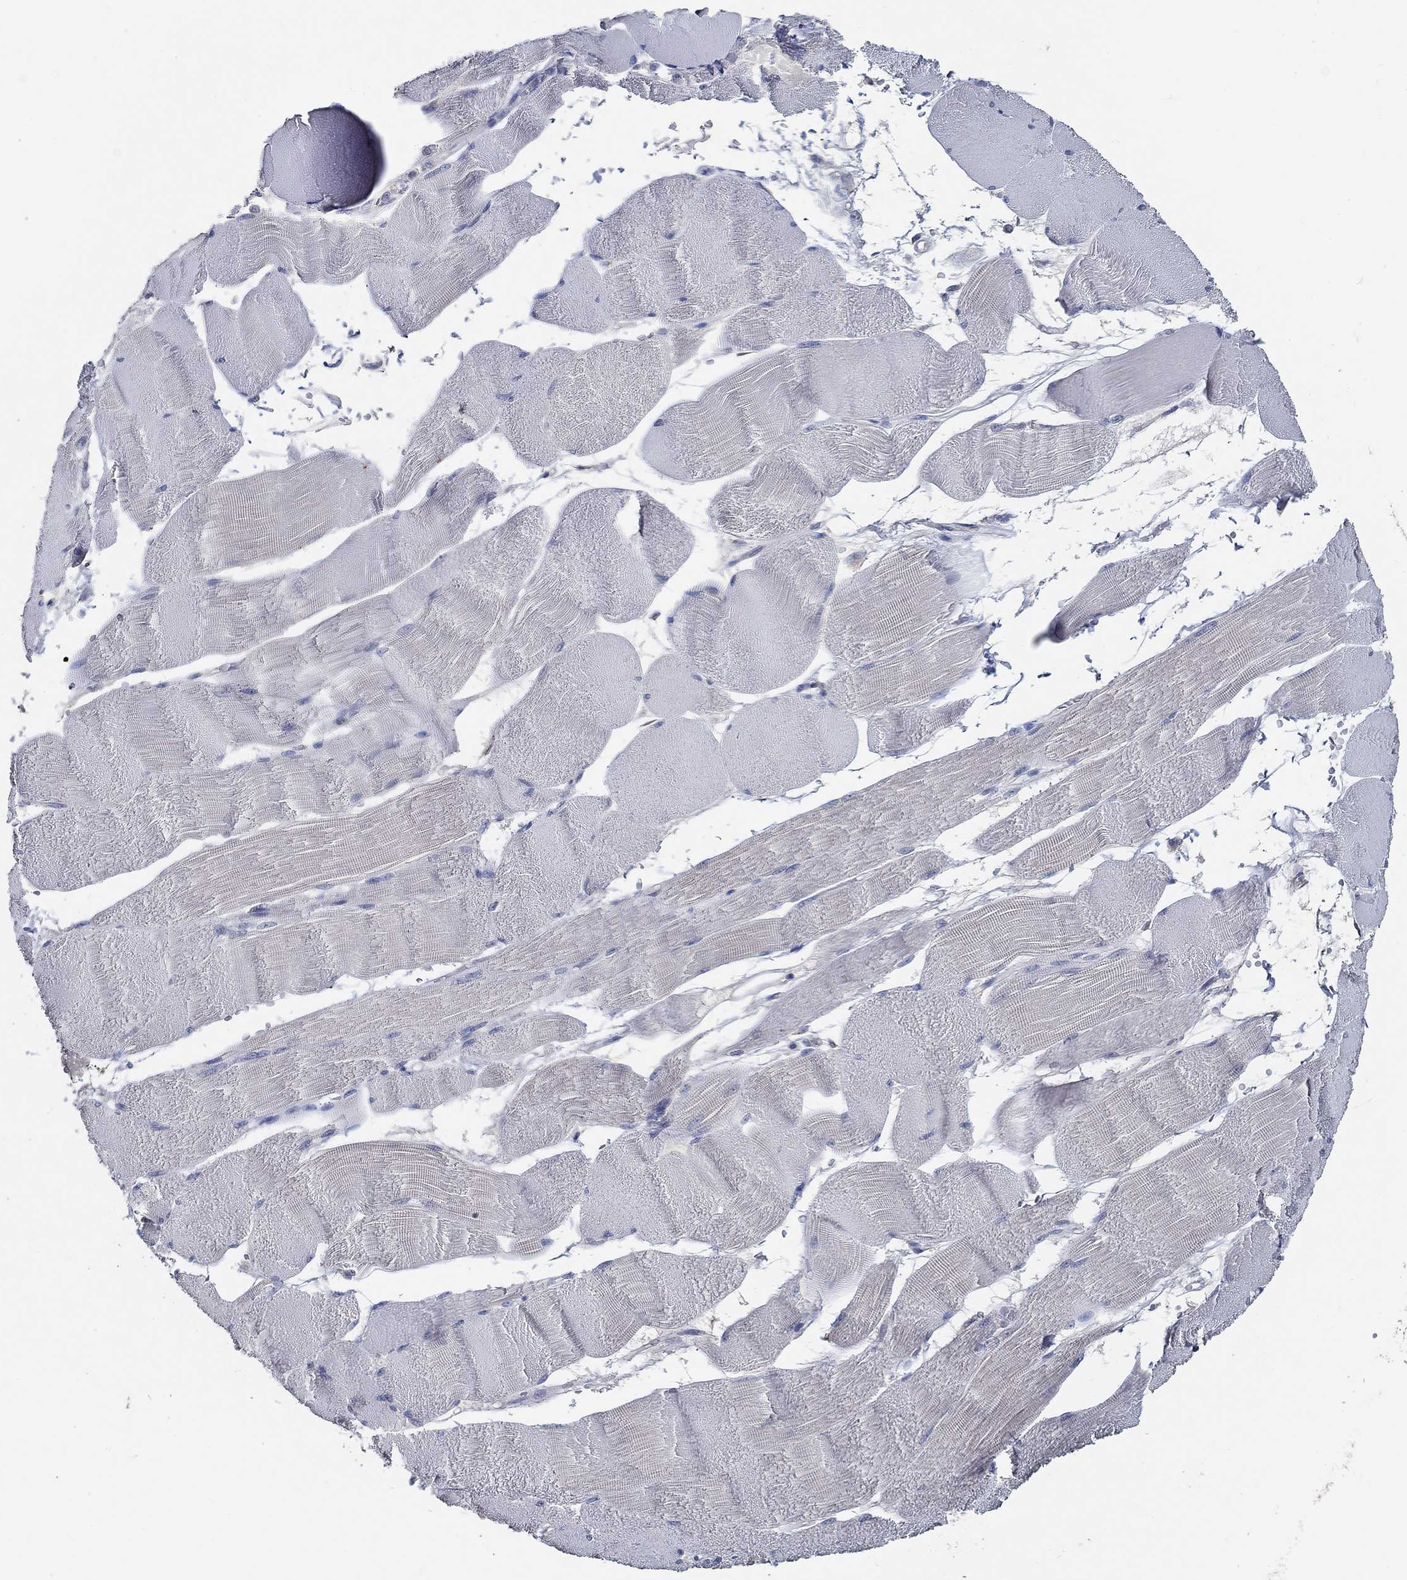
{"staining": {"intensity": "negative", "quantity": "none", "location": "none"}, "tissue": "skeletal muscle", "cell_type": "Myocytes", "image_type": "normal", "snomed": [{"axis": "morphology", "description": "Normal tissue, NOS"}, {"axis": "topography", "description": "Skeletal muscle"}], "caption": "Immunohistochemistry (IHC) of benign human skeletal muscle demonstrates no staining in myocytes.", "gene": "DOCK3", "patient": {"sex": "male", "age": 56}}